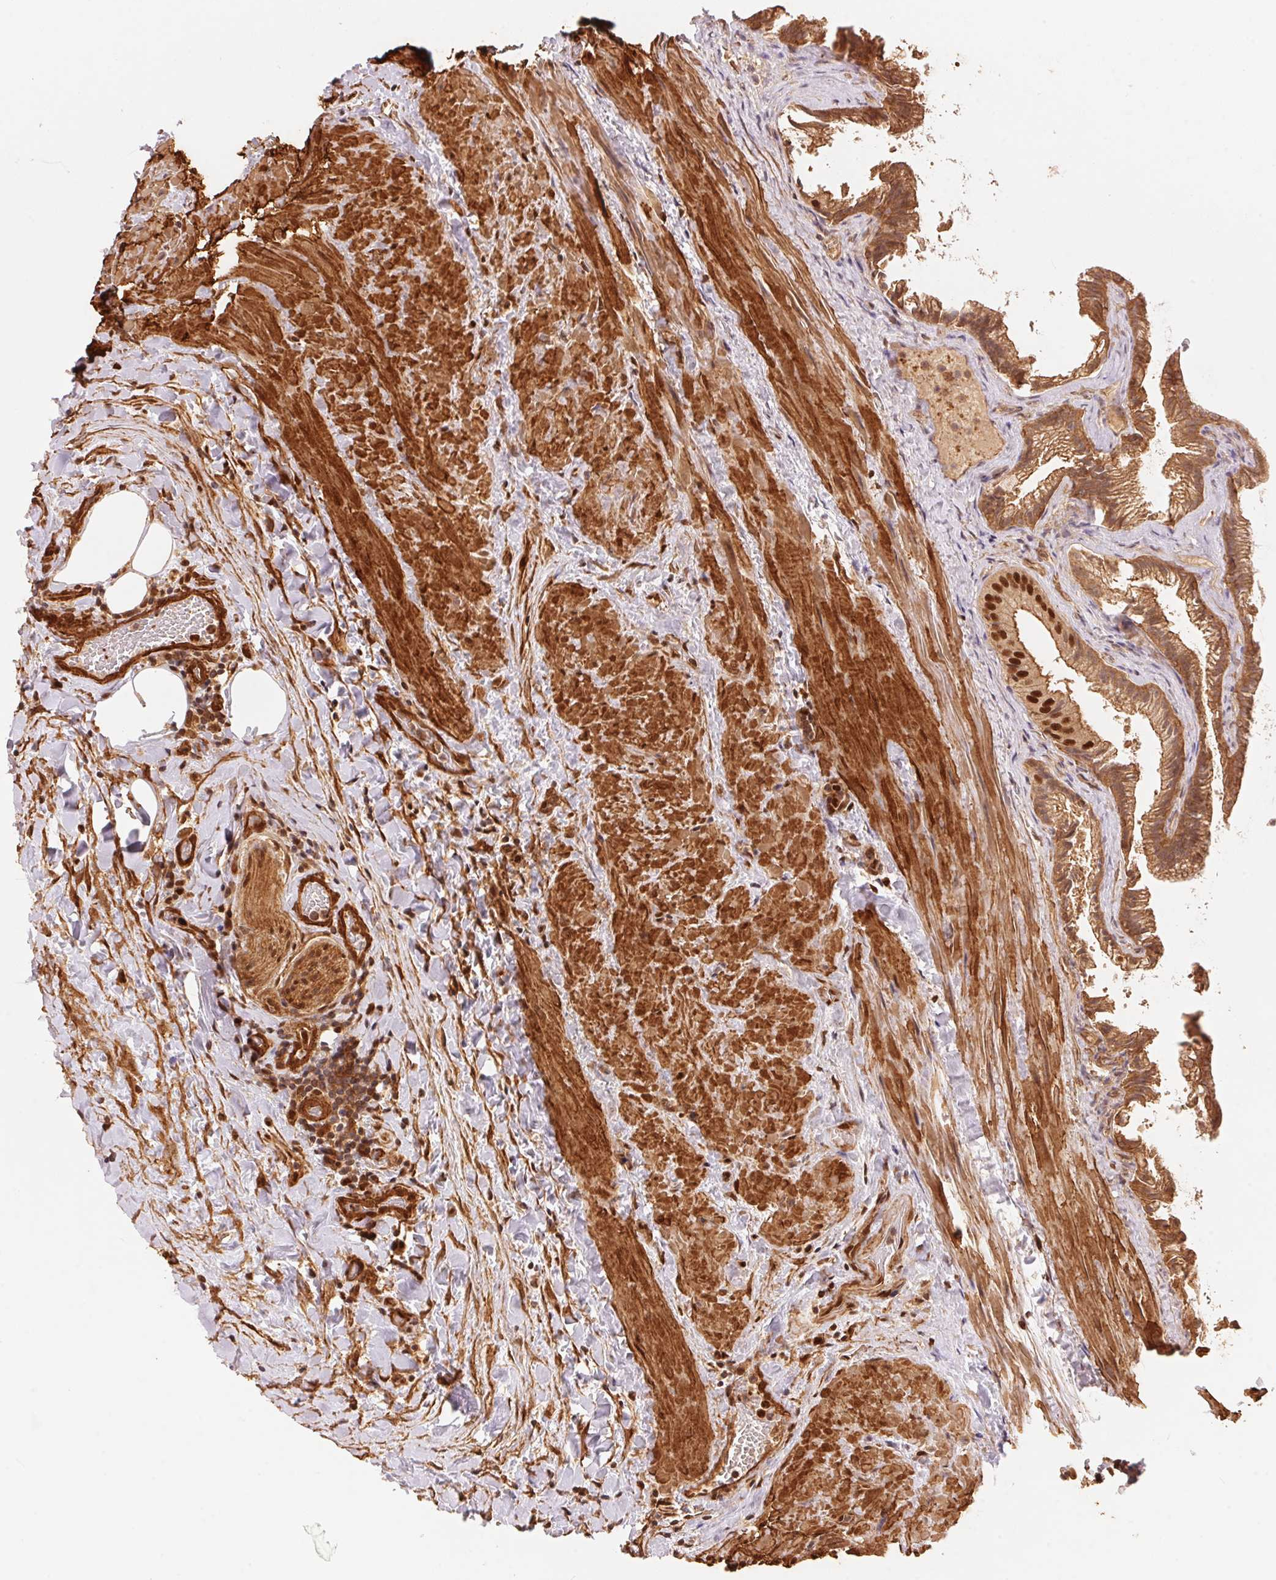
{"staining": {"intensity": "strong", "quantity": ">75%", "location": "cytoplasmic/membranous,nuclear"}, "tissue": "gallbladder", "cell_type": "Glandular cells", "image_type": "normal", "snomed": [{"axis": "morphology", "description": "Normal tissue, NOS"}, {"axis": "topography", "description": "Gallbladder"}], "caption": "Unremarkable gallbladder was stained to show a protein in brown. There is high levels of strong cytoplasmic/membranous,nuclear expression in about >75% of glandular cells. (Brightfield microscopy of DAB IHC at high magnification).", "gene": "TNIP2", "patient": {"sex": "male", "age": 70}}